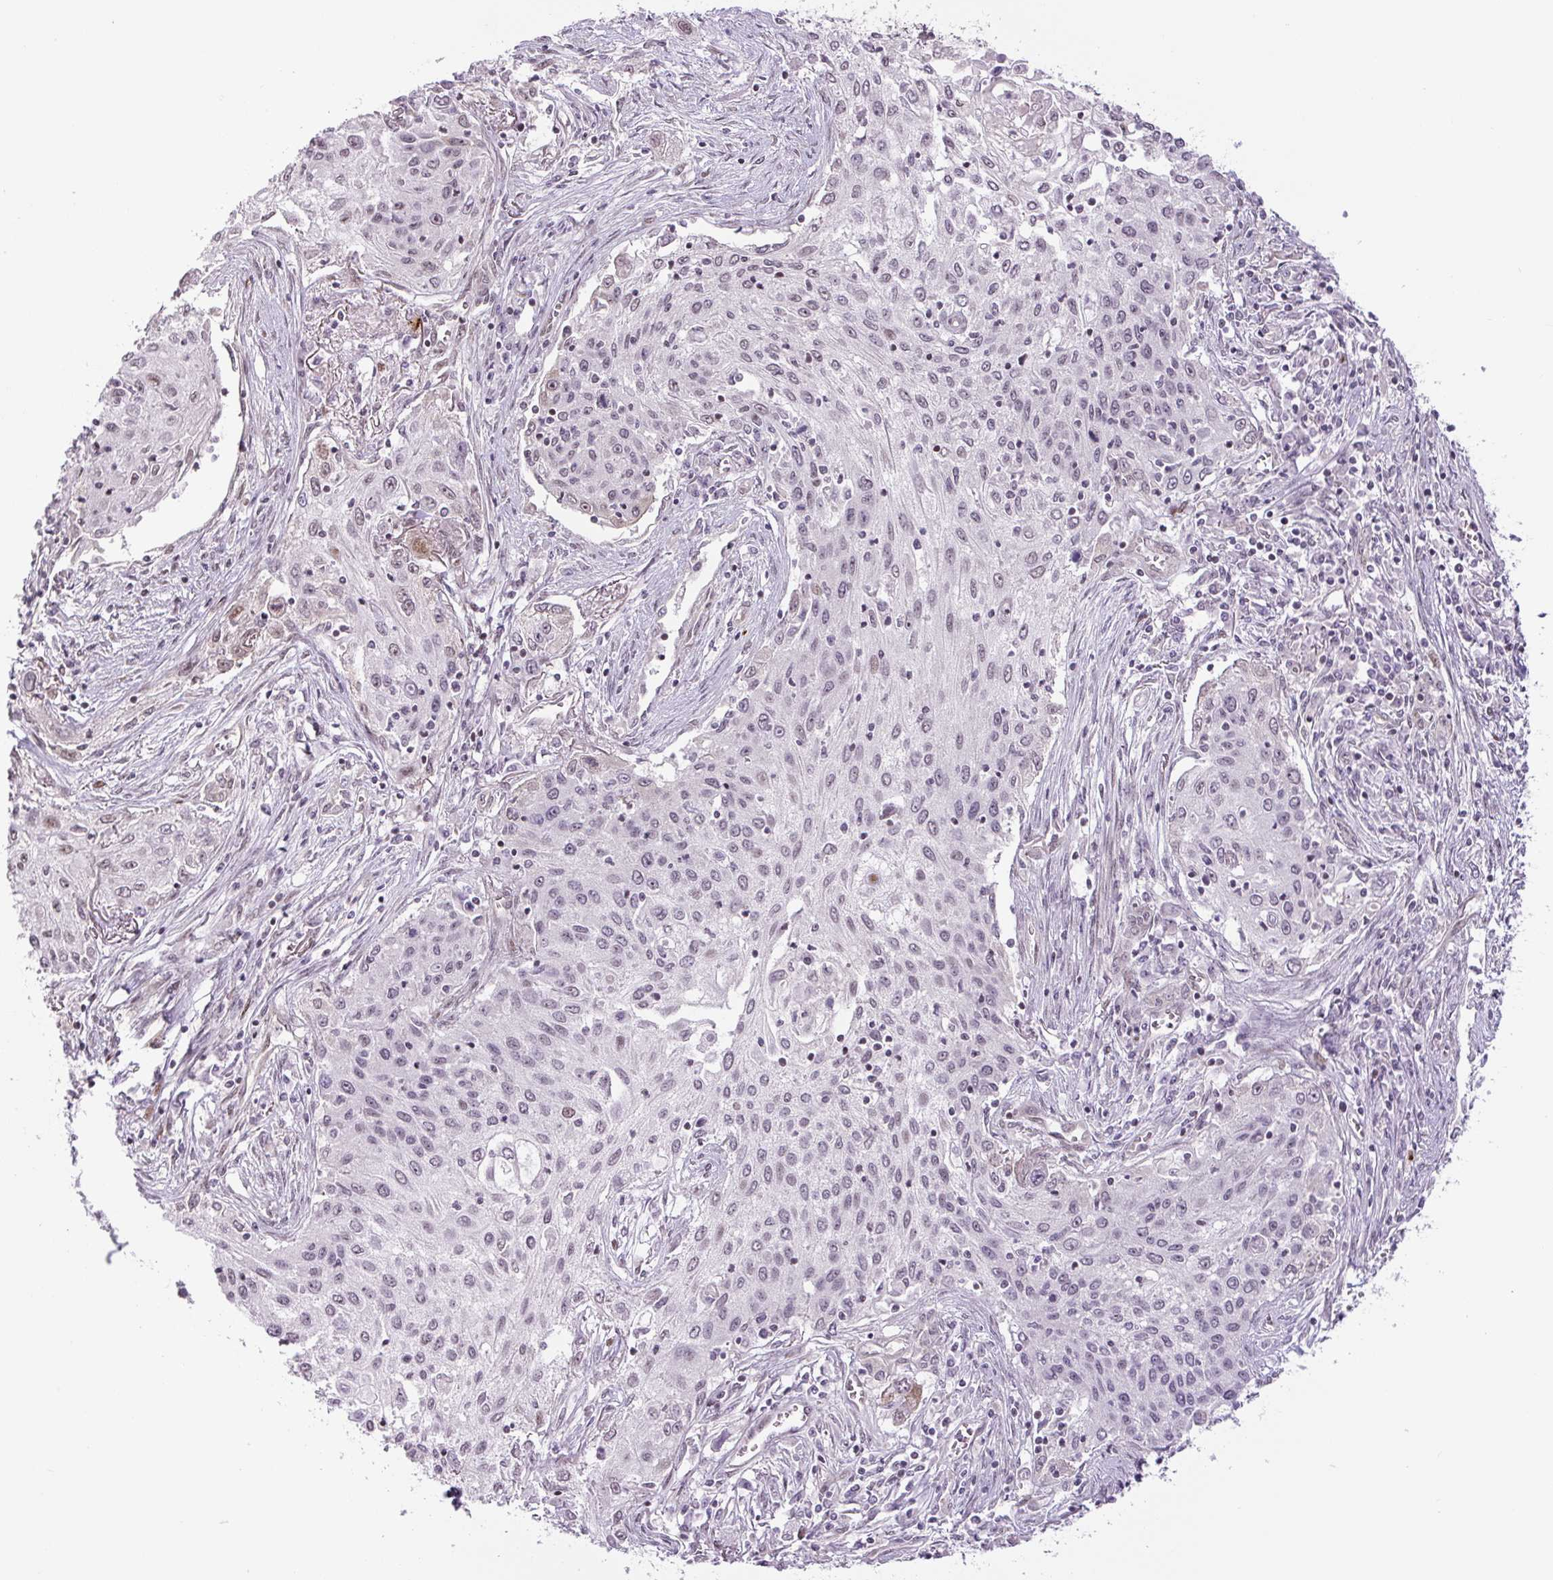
{"staining": {"intensity": "weak", "quantity": "<25%", "location": "nuclear"}, "tissue": "lung cancer", "cell_type": "Tumor cells", "image_type": "cancer", "snomed": [{"axis": "morphology", "description": "Squamous cell carcinoma, NOS"}, {"axis": "topography", "description": "Lung"}], "caption": "A high-resolution histopathology image shows immunohistochemistry (IHC) staining of lung squamous cell carcinoma, which displays no significant staining in tumor cells.", "gene": "TCFL5", "patient": {"sex": "female", "age": 69}}